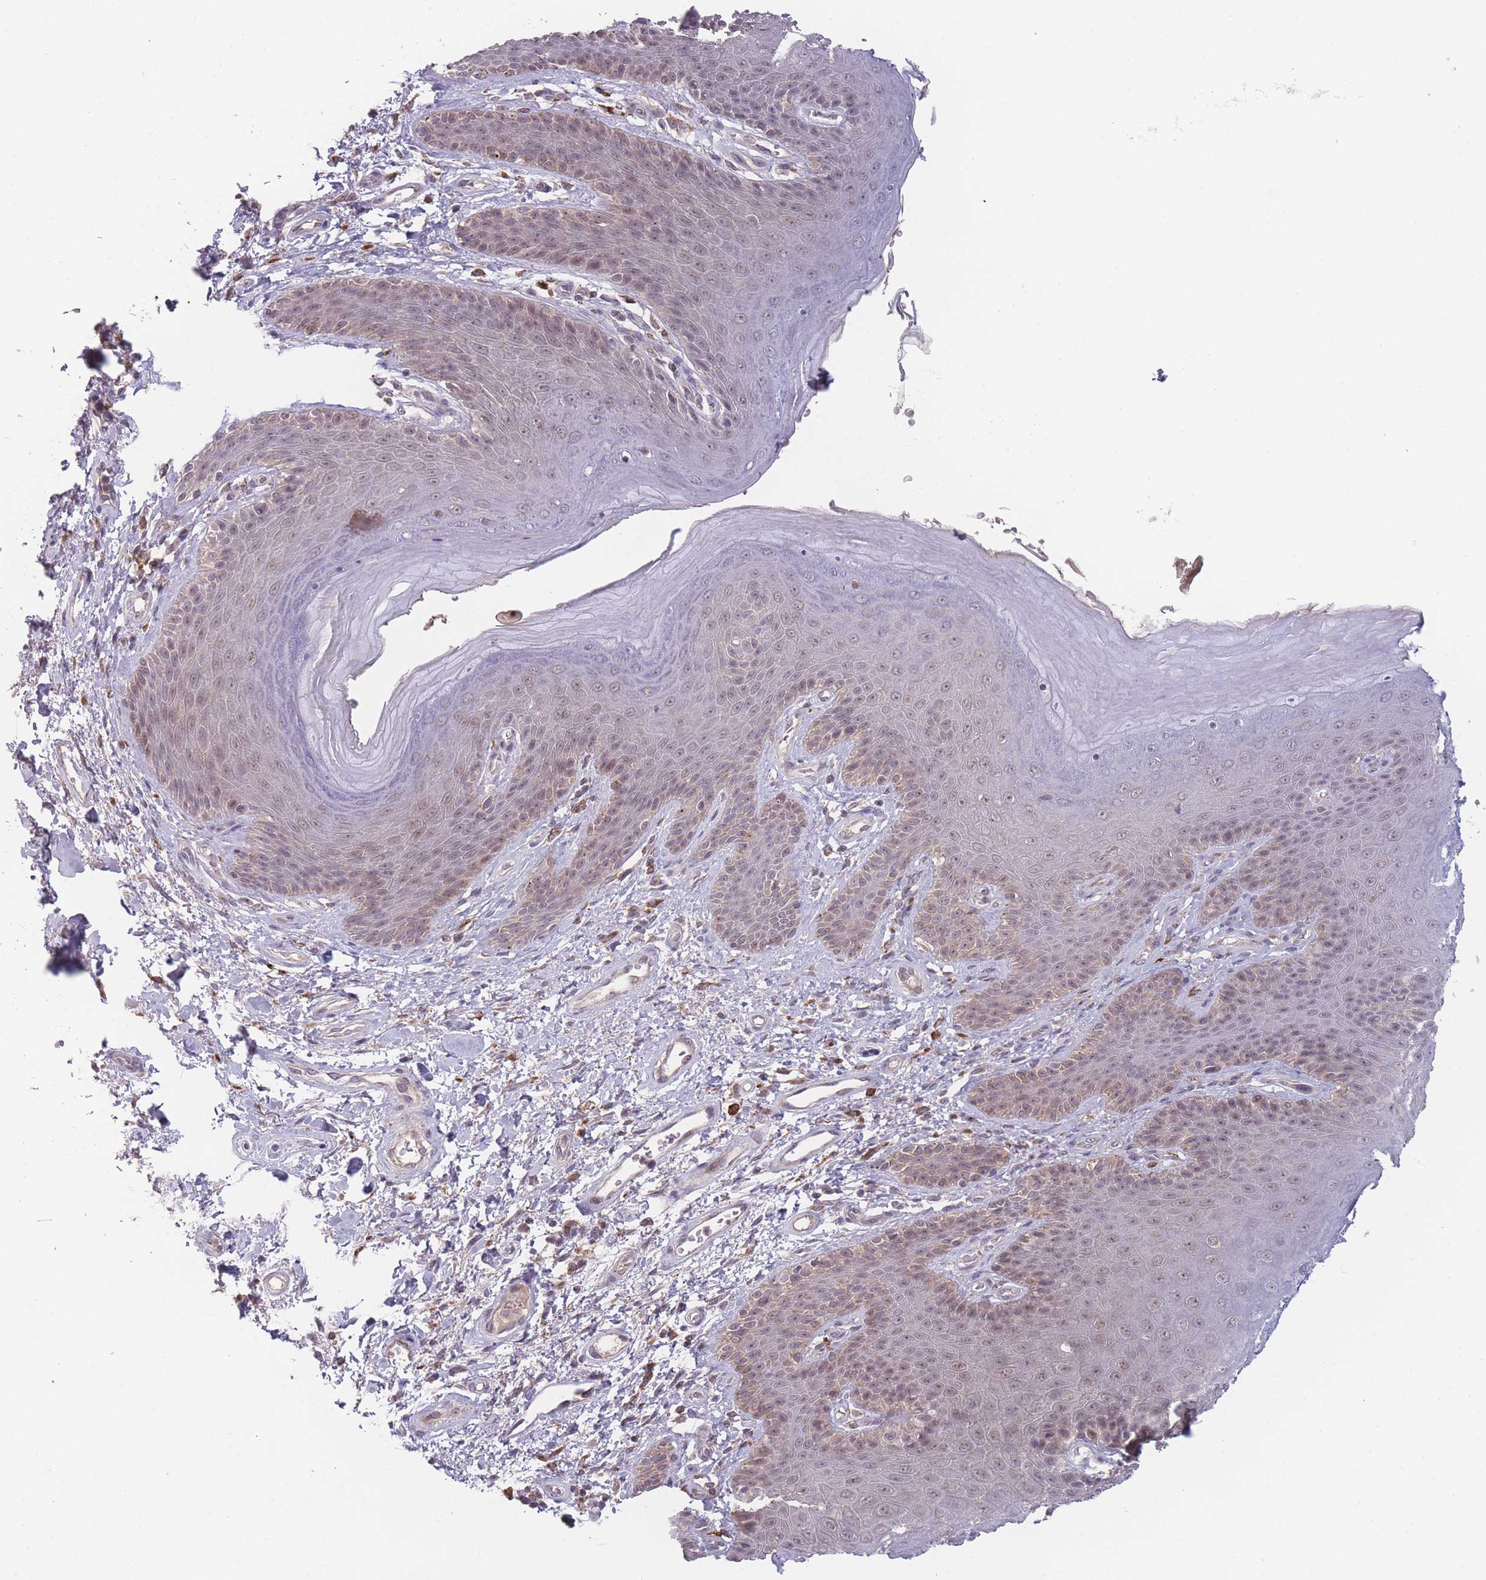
{"staining": {"intensity": "weak", "quantity": "25%-75%", "location": "nuclear"}, "tissue": "skin", "cell_type": "Epidermal cells", "image_type": "normal", "snomed": [{"axis": "morphology", "description": "Normal tissue, NOS"}, {"axis": "topography", "description": "Anal"}], "caption": "Brown immunohistochemical staining in normal human skin shows weak nuclear expression in approximately 25%-75% of epidermal cells. (DAB IHC, brown staining for protein, blue staining for nuclei).", "gene": "TMEM232", "patient": {"sex": "female", "age": 89}}